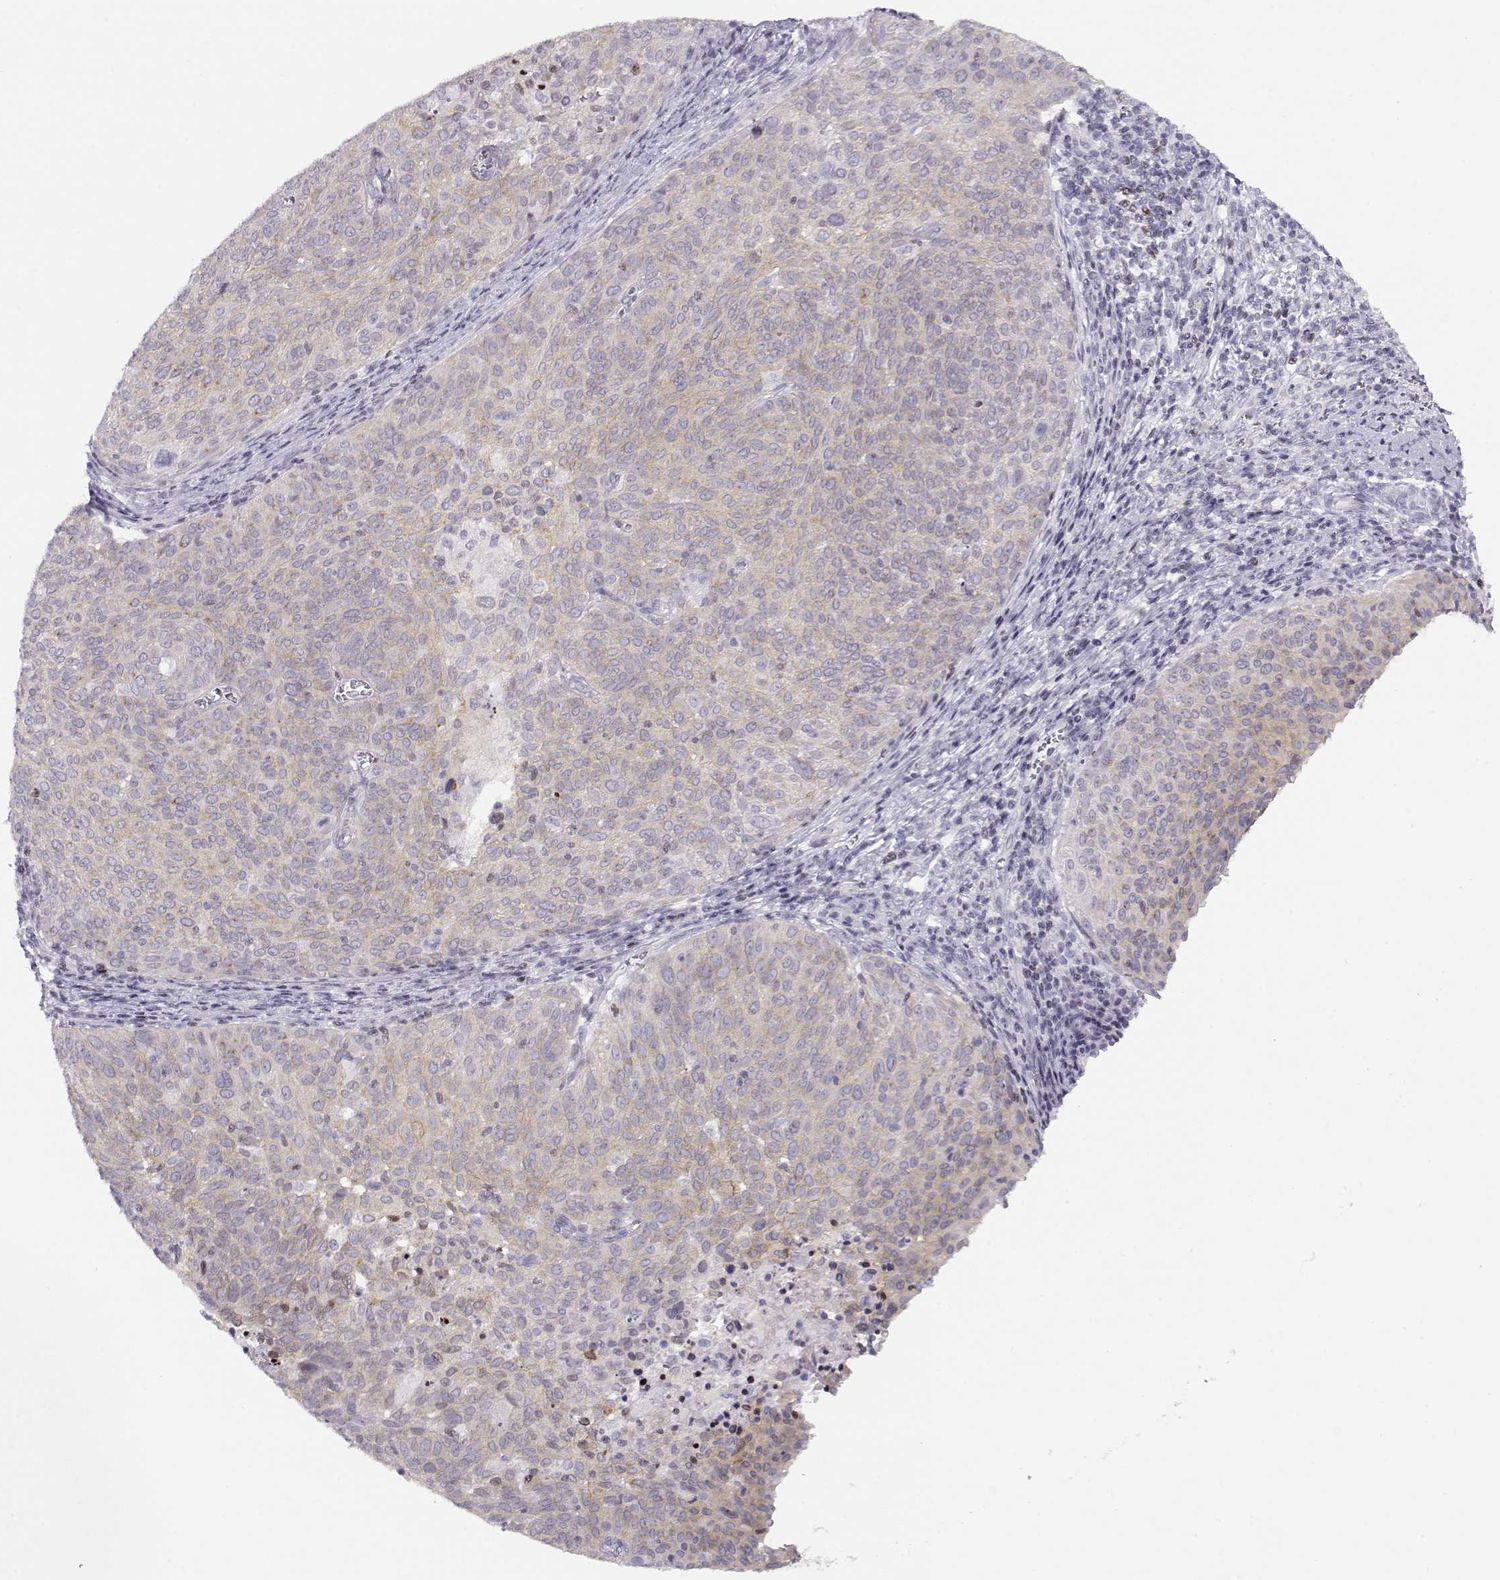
{"staining": {"intensity": "weak", "quantity": ">75%", "location": "cytoplasmic/membranous"}, "tissue": "cervical cancer", "cell_type": "Tumor cells", "image_type": "cancer", "snomed": [{"axis": "morphology", "description": "Squamous cell carcinoma, NOS"}, {"axis": "topography", "description": "Cervix"}], "caption": "Cervical cancer stained with immunohistochemistry demonstrates weak cytoplasmic/membranous positivity in approximately >75% of tumor cells.", "gene": "CRX", "patient": {"sex": "female", "age": 39}}